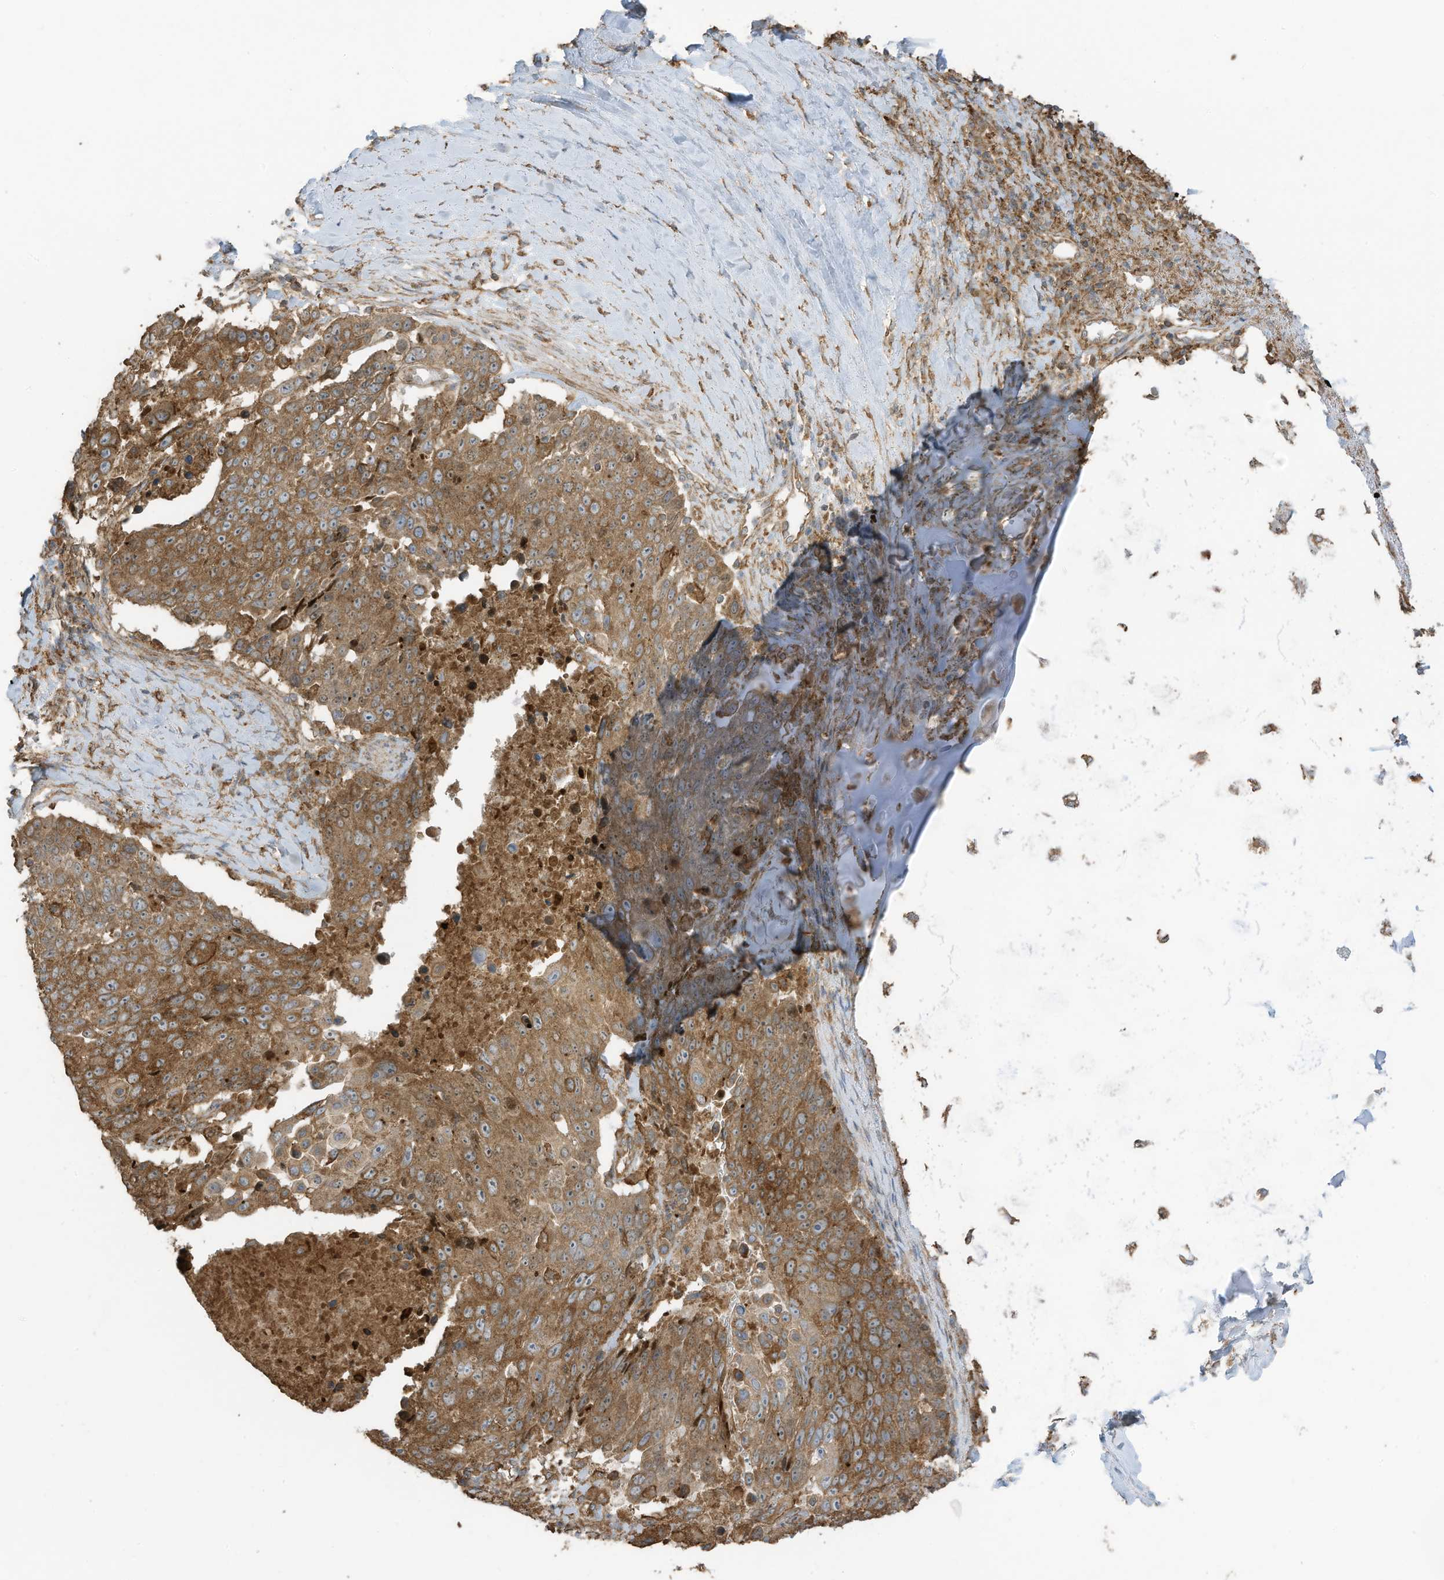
{"staining": {"intensity": "moderate", "quantity": ">75%", "location": "cytoplasmic/membranous"}, "tissue": "lung cancer", "cell_type": "Tumor cells", "image_type": "cancer", "snomed": [{"axis": "morphology", "description": "Squamous cell carcinoma, NOS"}, {"axis": "topography", "description": "Lung"}], "caption": "Immunohistochemical staining of lung cancer (squamous cell carcinoma) shows medium levels of moderate cytoplasmic/membranous expression in approximately >75% of tumor cells.", "gene": "CGAS", "patient": {"sex": "male", "age": 66}}